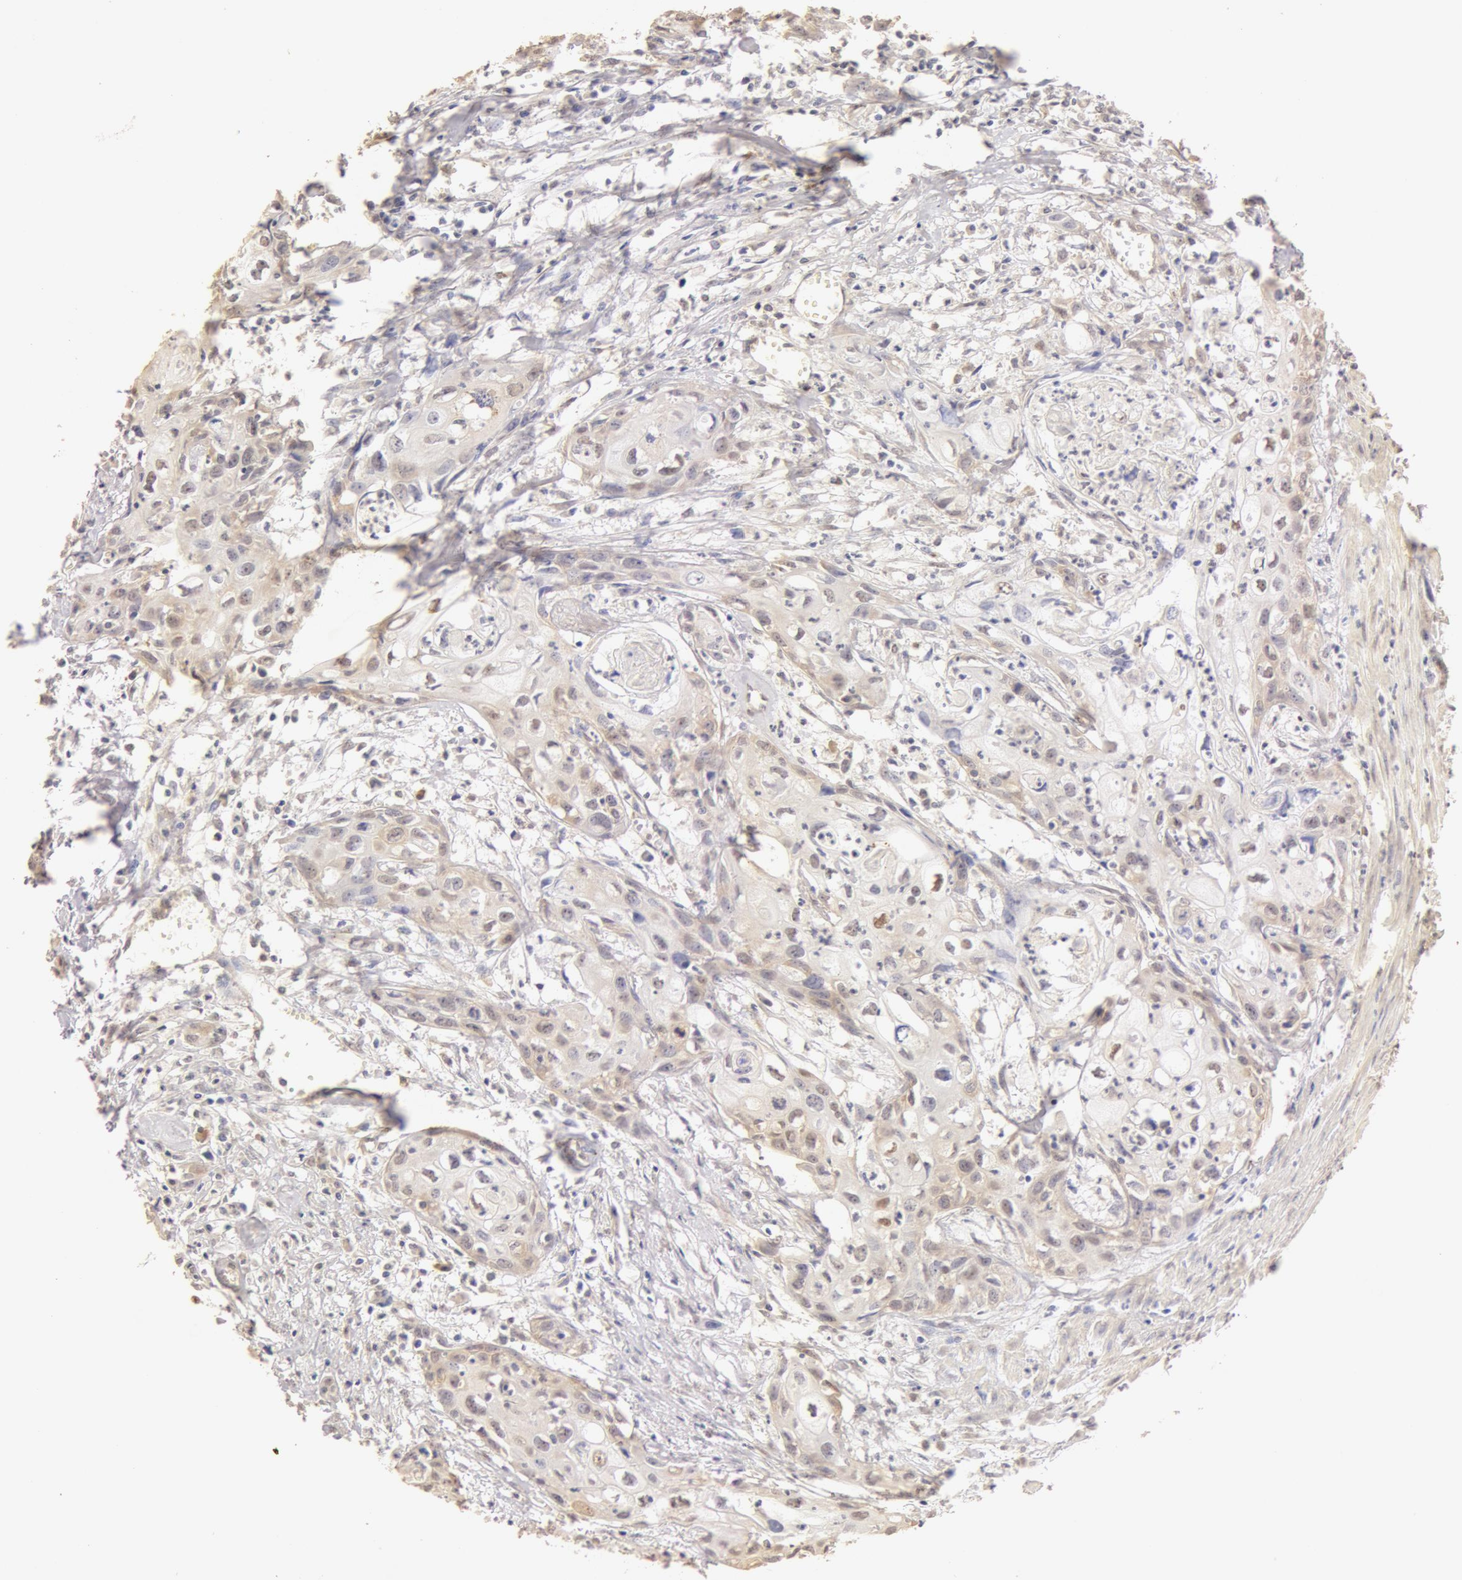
{"staining": {"intensity": "weak", "quantity": "25%-75%", "location": "cytoplasmic/membranous"}, "tissue": "urothelial cancer", "cell_type": "Tumor cells", "image_type": "cancer", "snomed": [{"axis": "morphology", "description": "Urothelial carcinoma, High grade"}, {"axis": "topography", "description": "Urinary bladder"}], "caption": "Urothelial cancer stained for a protein demonstrates weak cytoplasmic/membranous positivity in tumor cells.", "gene": "SNRNP70", "patient": {"sex": "male", "age": 54}}